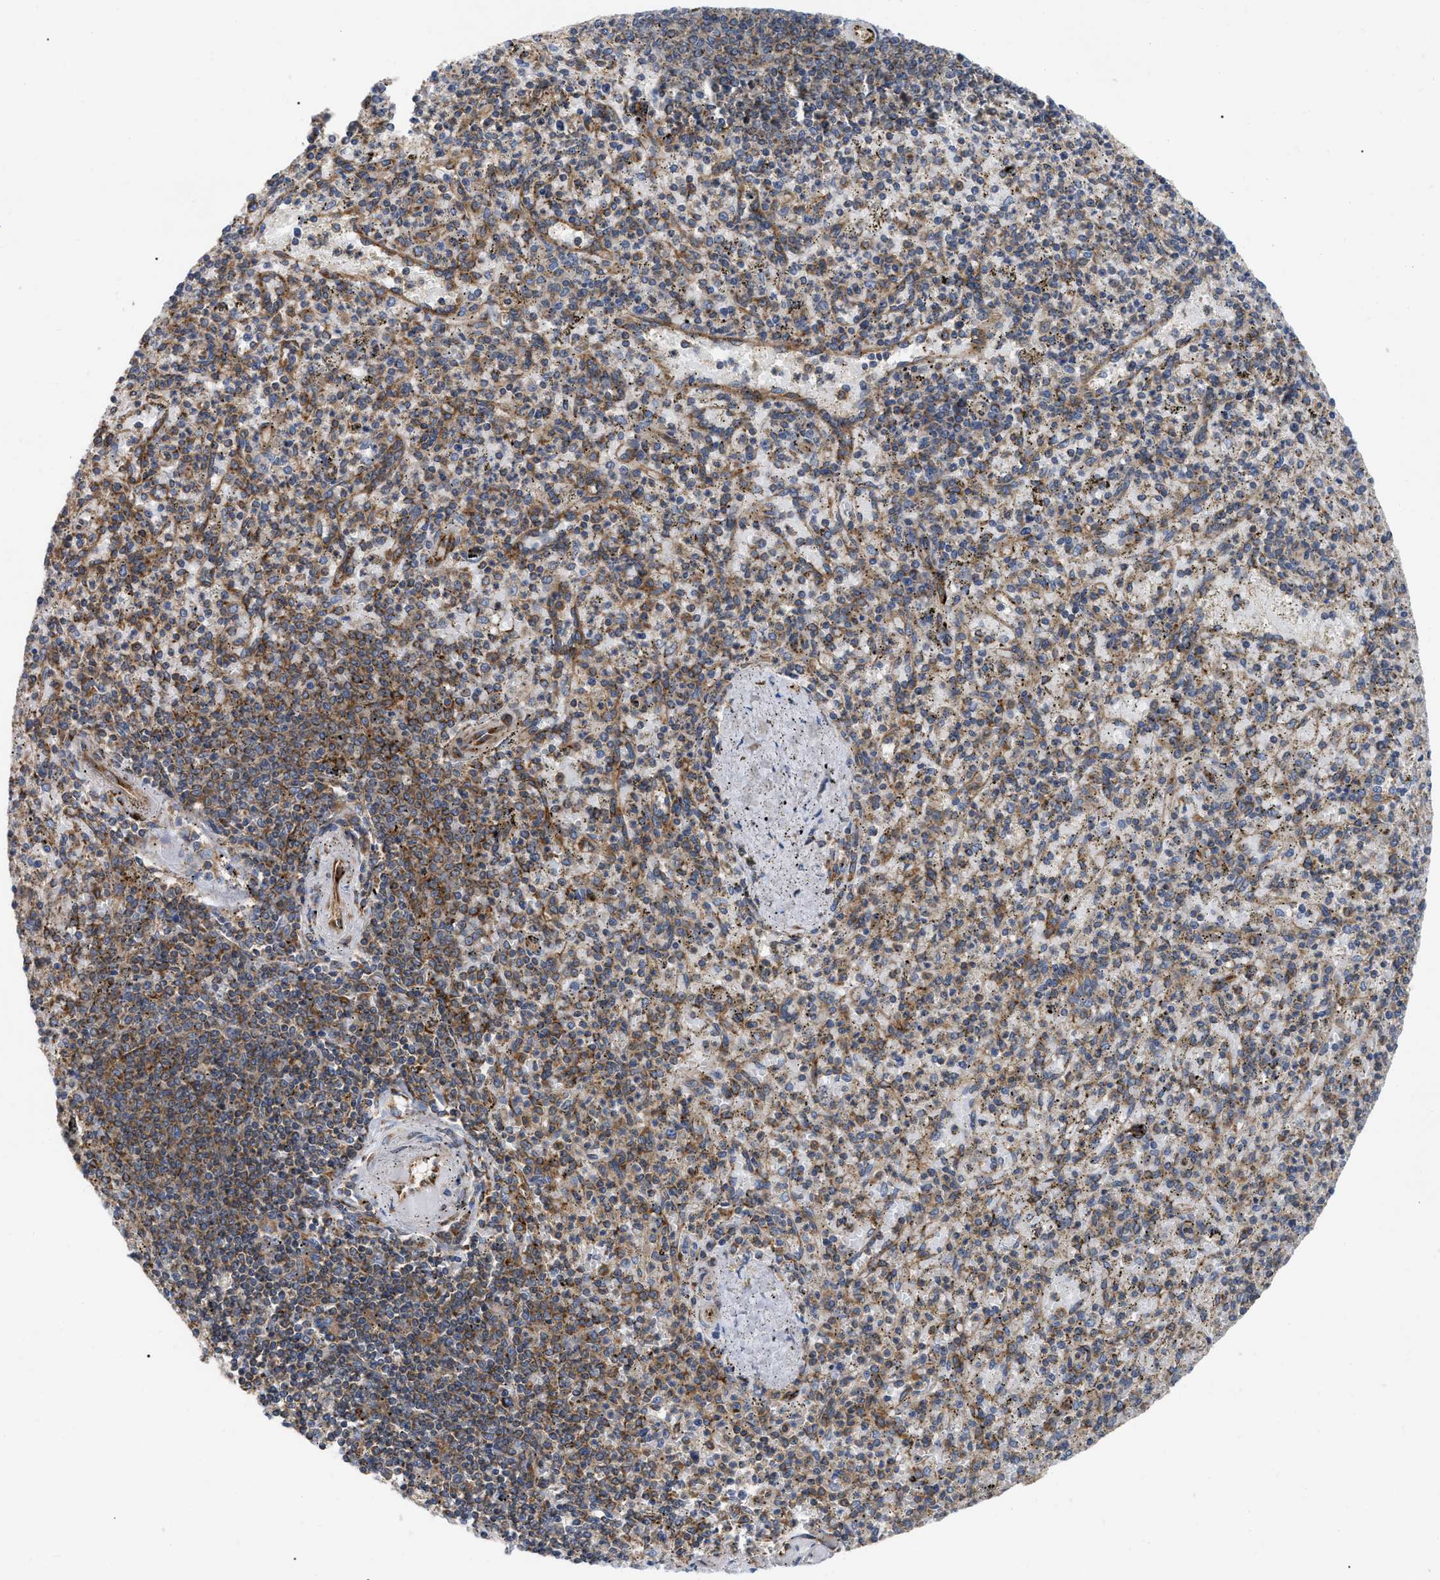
{"staining": {"intensity": "moderate", "quantity": ">75%", "location": "cytoplasmic/membranous"}, "tissue": "spleen", "cell_type": "Cells in red pulp", "image_type": "normal", "snomed": [{"axis": "morphology", "description": "Normal tissue, NOS"}, {"axis": "topography", "description": "Spleen"}], "caption": "Immunohistochemical staining of normal spleen demonstrates >75% levels of moderate cytoplasmic/membranous protein expression in about >75% of cells in red pulp.", "gene": "FAM120A", "patient": {"sex": "male", "age": 72}}